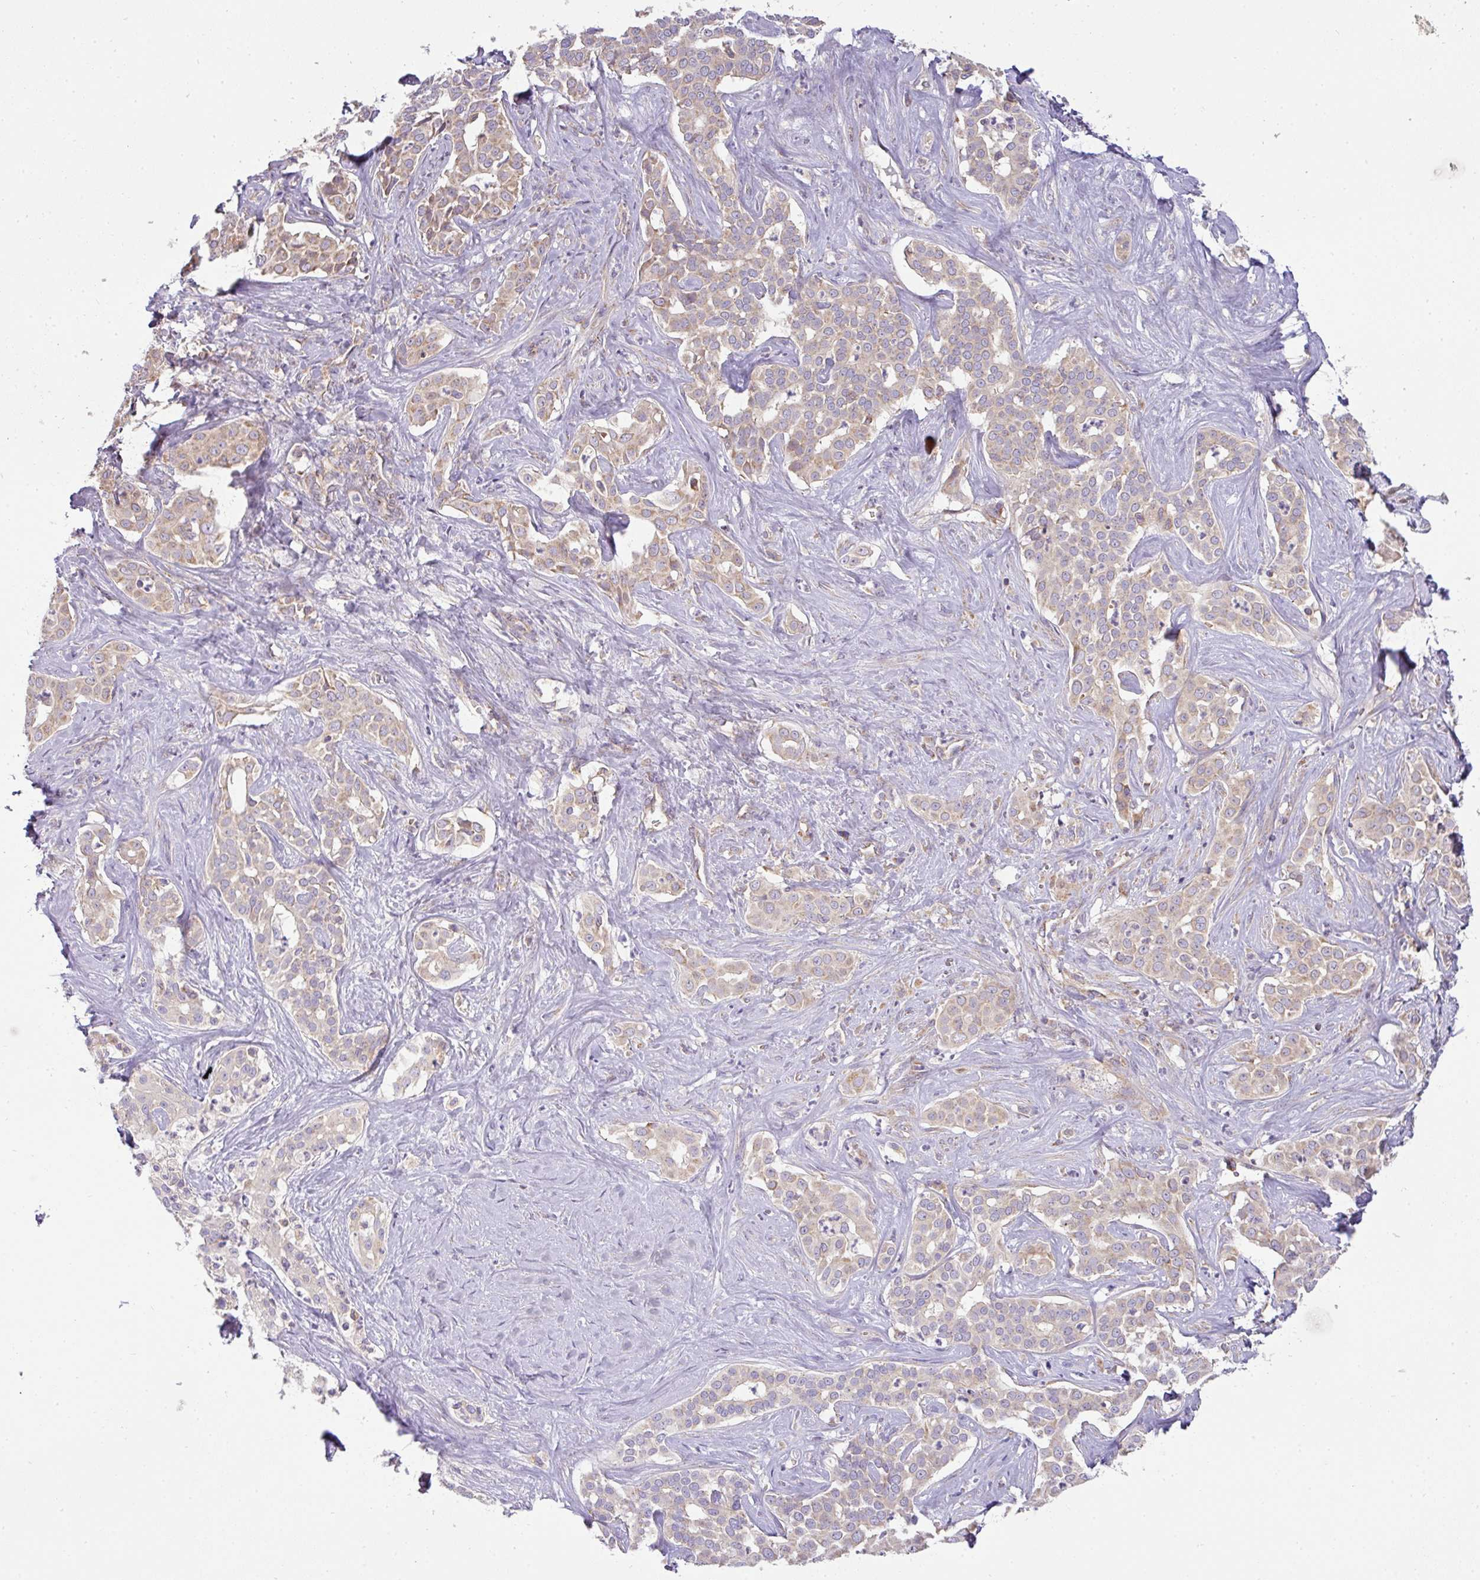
{"staining": {"intensity": "weak", "quantity": ">75%", "location": "cytoplasmic/membranous"}, "tissue": "liver cancer", "cell_type": "Tumor cells", "image_type": "cancer", "snomed": [{"axis": "morphology", "description": "Cholangiocarcinoma"}, {"axis": "topography", "description": "Liver"}], "caption": "An image showing weak cytoplasmic/membranous positivity in approximately >75% of tumor cells in liver cancer (cholangiocarcinoma), as visualized by brown immunohistochemical staining.", "gene": "ZNF211", "patient": {"sex": "male", "age": 67}}